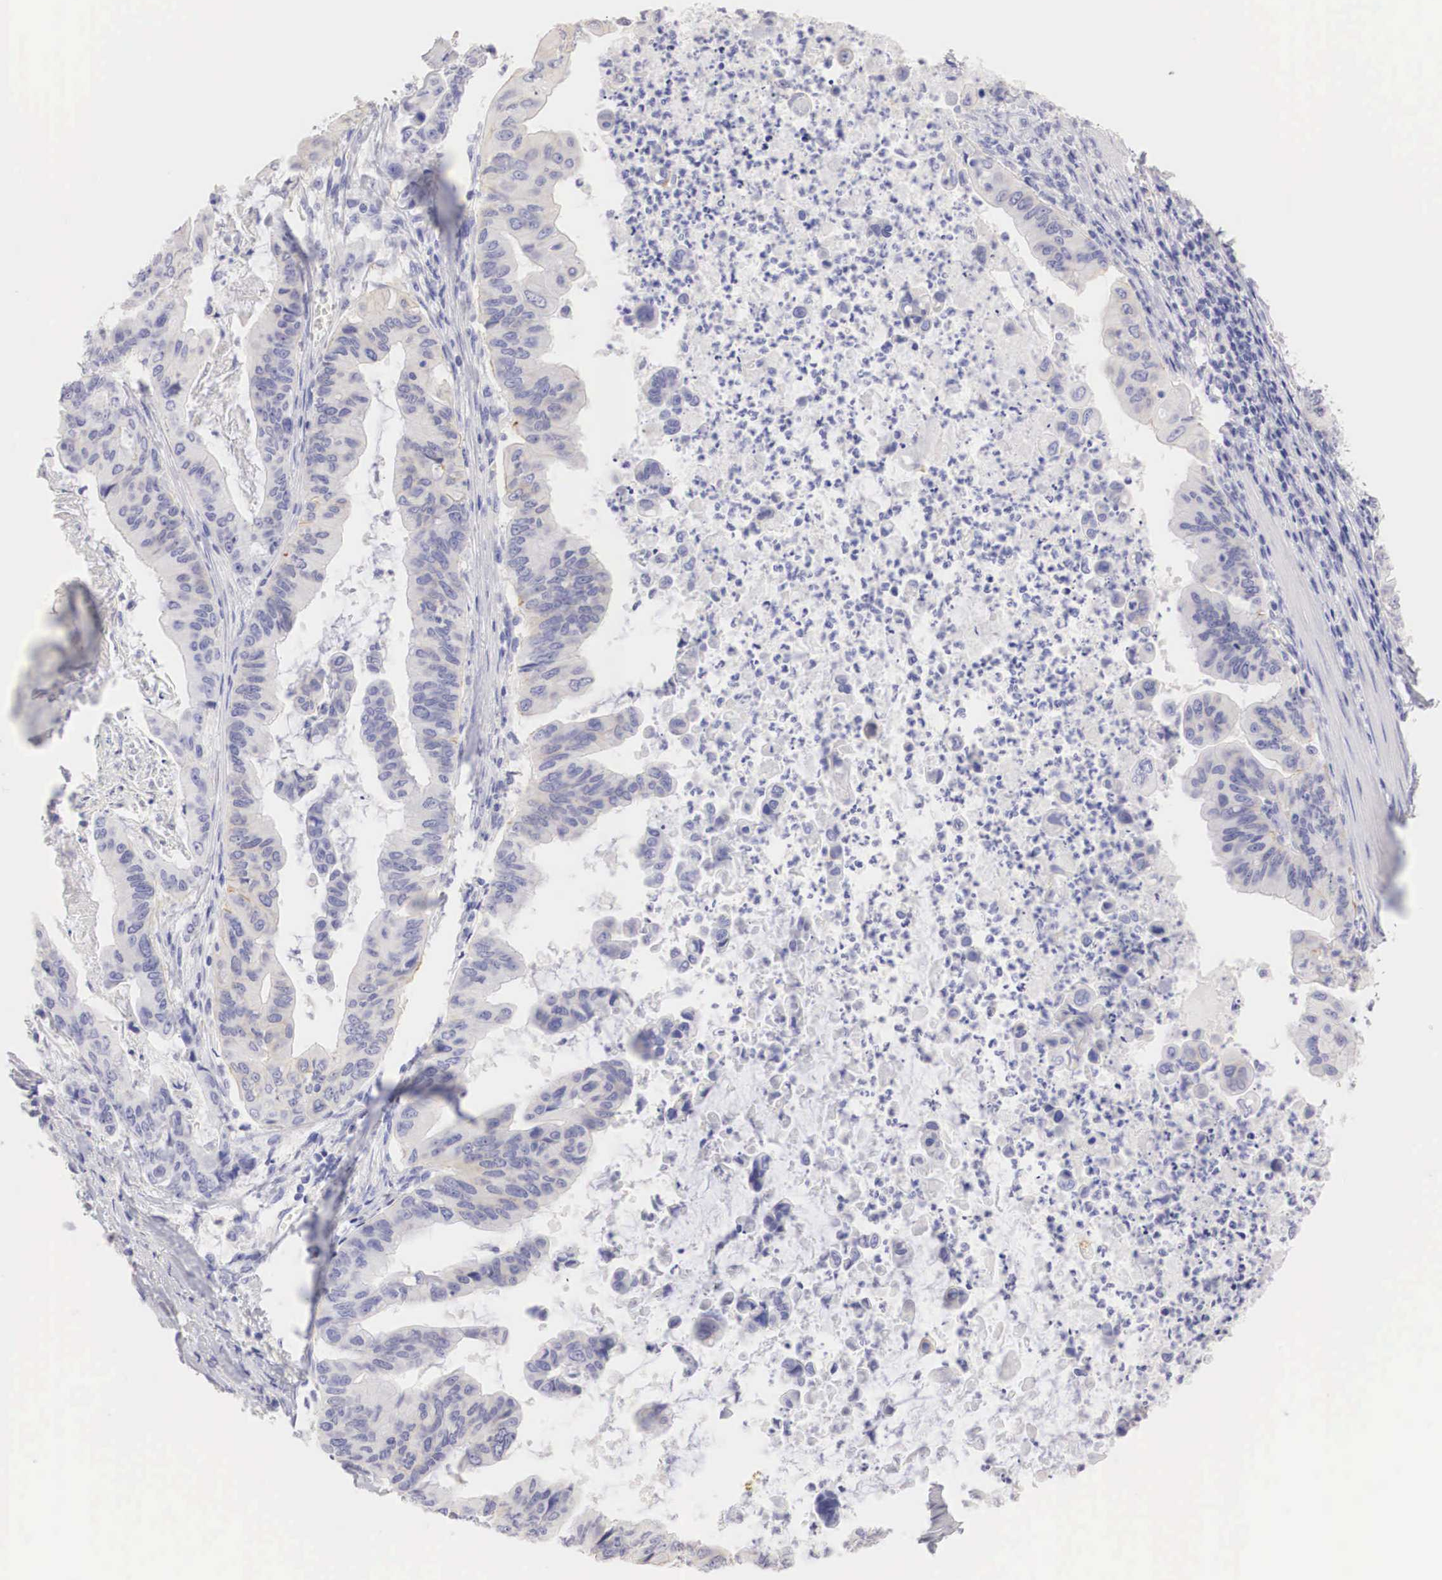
{"staining": {"intensity": "negative", "quantity": "none", "location": "none"}, "tissue": "stomach cancer", "cell_type": "Tumor cells", "image_type": "cancer", "snomed": [{"axis": "morphology", "description": "Adenocarcinoma, NOS"}, {"axis": "topography", "description": "Stomach, upper"}], "caption": "Protein analysis of stomach cancer demonstrates no significant expression in tumor cells.", "gene": "ERBB2", "patient": {"sex": "male", "age": 80}}